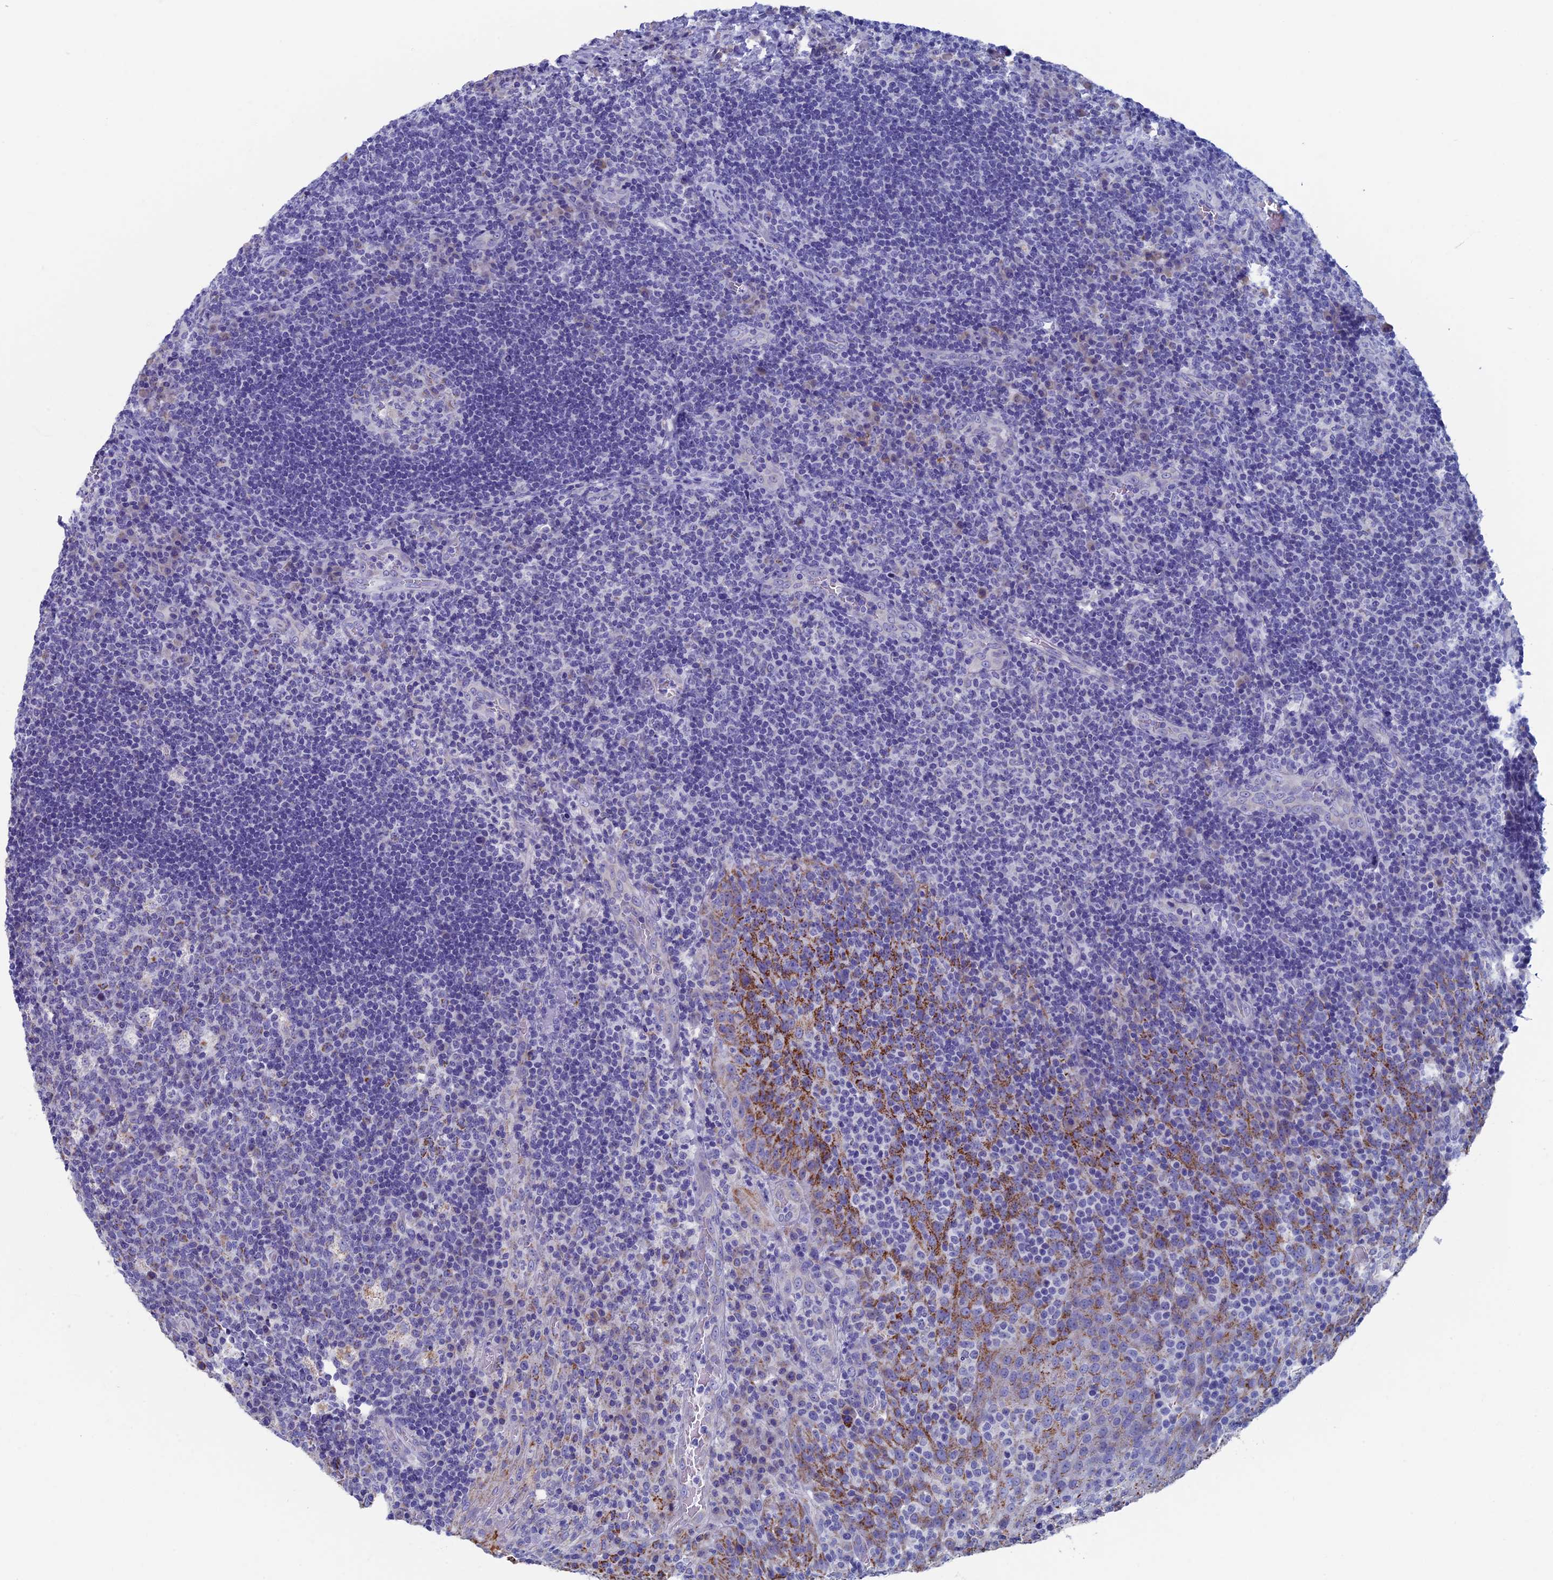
{"staining": {"intensity": "negative", "quantity": "none", "location": "none"}, "tissue": "tonsil", "cell_type": "Germinal center cells", "image_type": "normal", "snomed": [{"axis": "morphology", "description": "Normal tissue, NOS"}, {"axis": "topography", "description": "Tonsil"}], "caption": "Immunohistochemical staining of unremarkable tonsil shows no significant positivity in germinal center cells.", "gene": "OAT", "patient": {"sex": "male", "age": 17}}